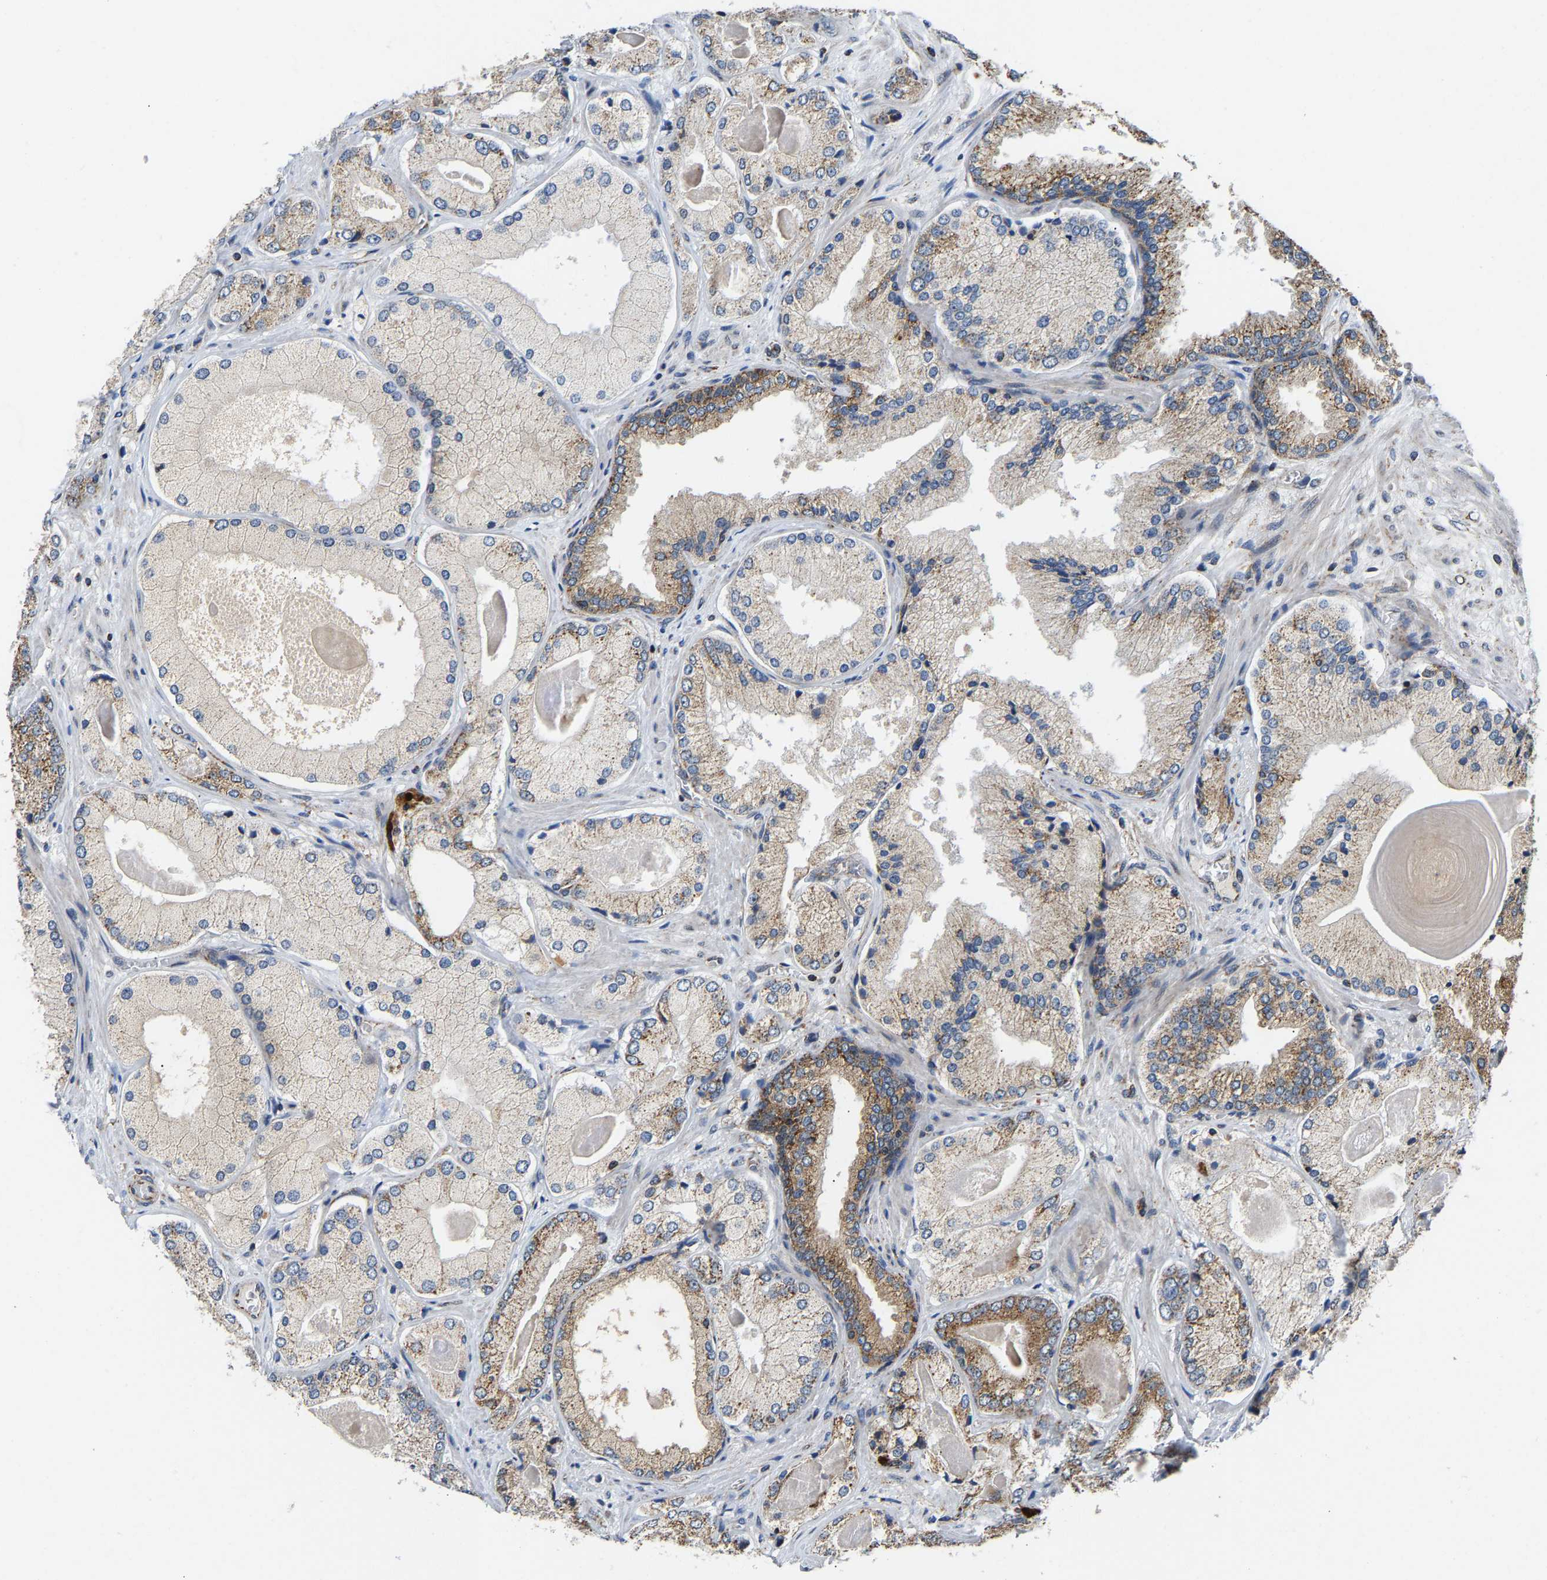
{"staining": {"intensity": "moderate", "quantity": "25%-75%", "location": "cytoplasmic/membranous"}, "tissue": "prostate cancer", "cell_type": "Tumor cells", "image_type": "cancer", "snomed": [{"axis": "morphology", "description": "Adenocarcinoma, Low grade"}, {"axis": "topography", "description": "Prostate"}], "caption": "Immunohistochemistry (IHC) (DAB) staining of adenocarcinoma (low-grade) (prostate) reveals moderate cytoplasmic/membranous protein positivity in about 25%-75% of tumor cells.", "gene": "GIMAP7", "patient": {"sex": "male", "age": 65}}